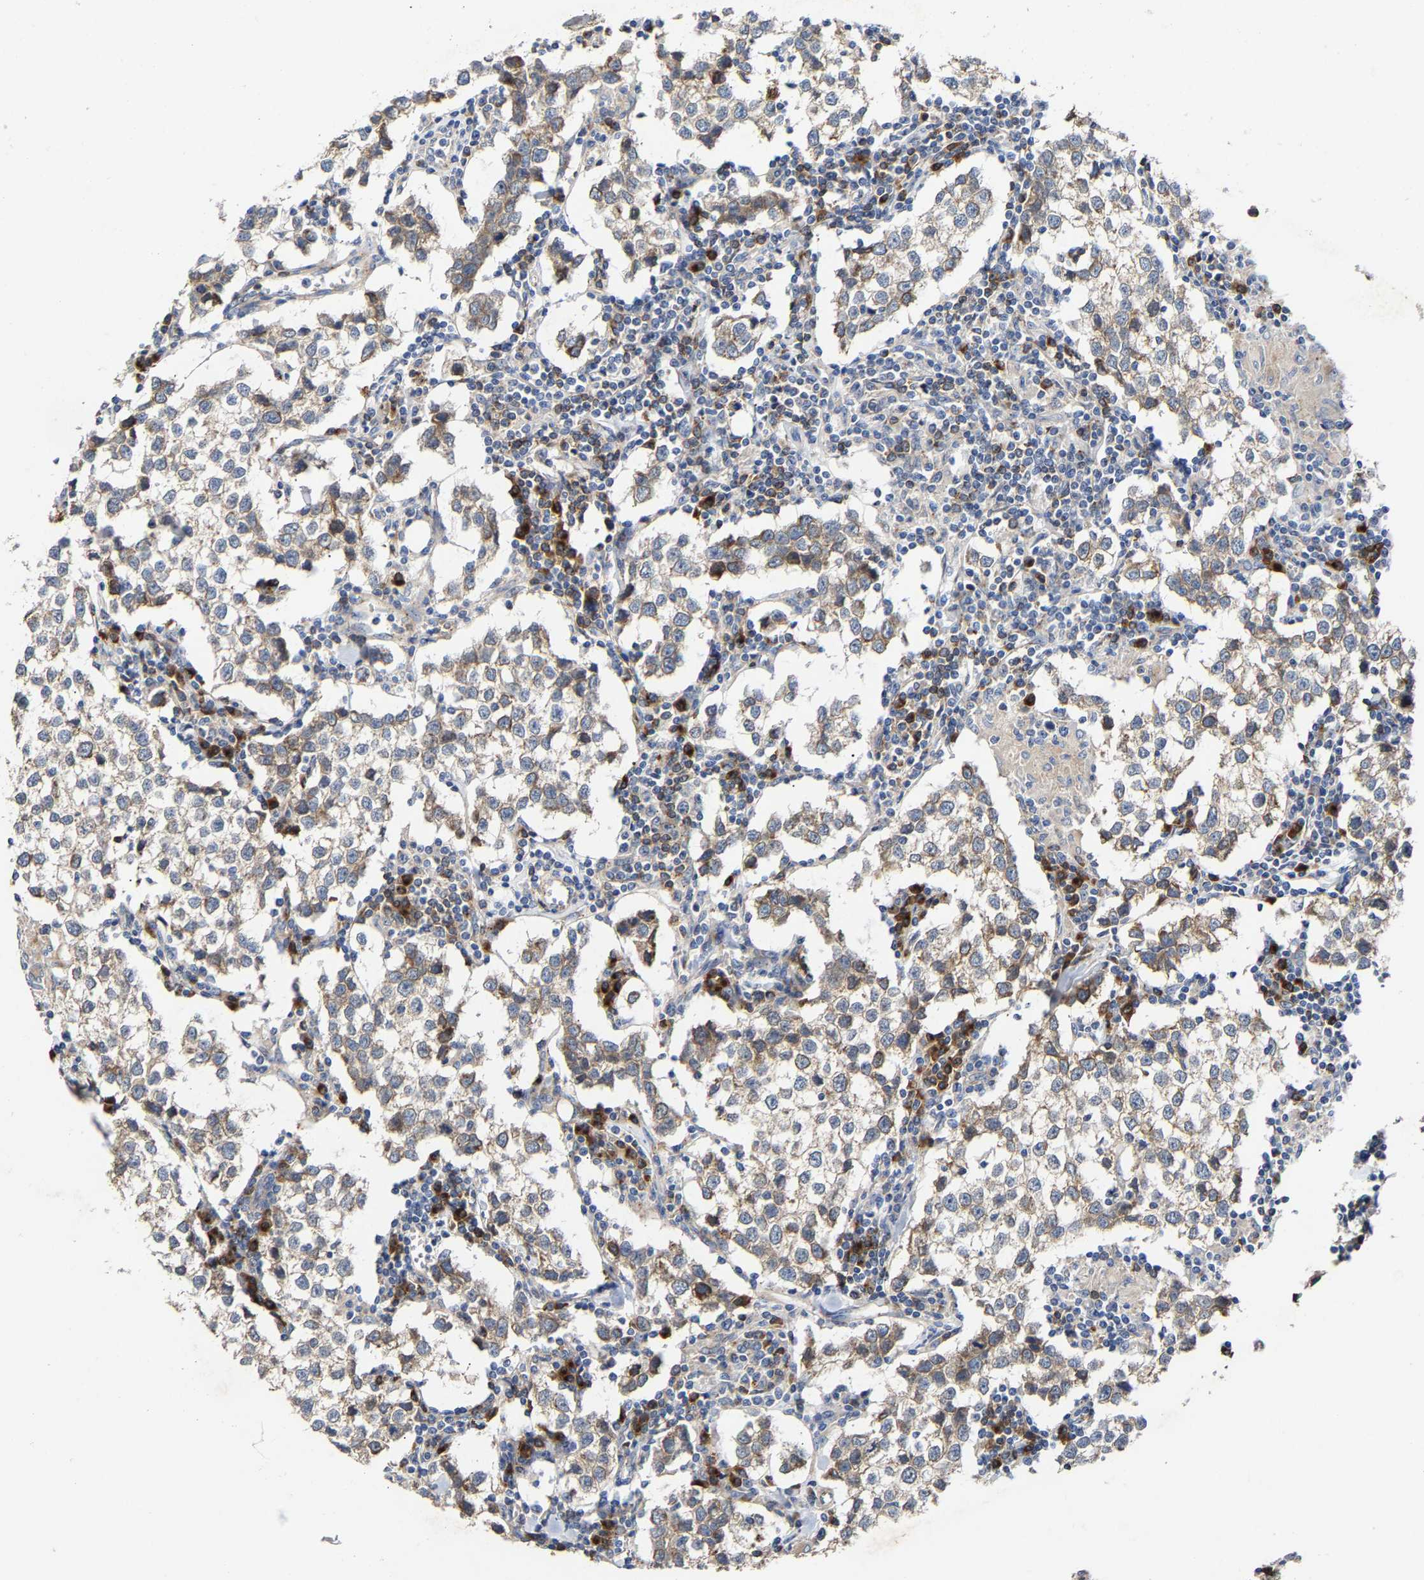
{"staining": {"intensity": "weak", "quantity": "25%-75%", "location": "cytoplasmic/membranous"}, "tissue": "testis cancer", "cell_type": "Tumor cells", "image_type": "cancer", "snomed": [{"axis": "morphology", "description": "Seminoma, NOS"}, {"axis": "morphology", "description": "Carcinoma, Embryonal, NOS"}, {"axis": "topography", "description": "Testis"}], "caption": "Immunohistochemistry (IHC) staining of testis seminoma, which demonstrates low levels of weak cytoplasmic/membranous expression in approximately 25%-75% of tumor cells indicating weak cytoplasmic/membranous protein expression. The staining was performed using DAB (3,3'-diaminobenzidine) (brown) for protein detection and nuclei were counterstained in hematoxylin (blue).", "gene": "PPP1R15A", "patient": {"sex": "male", "age": 36}}